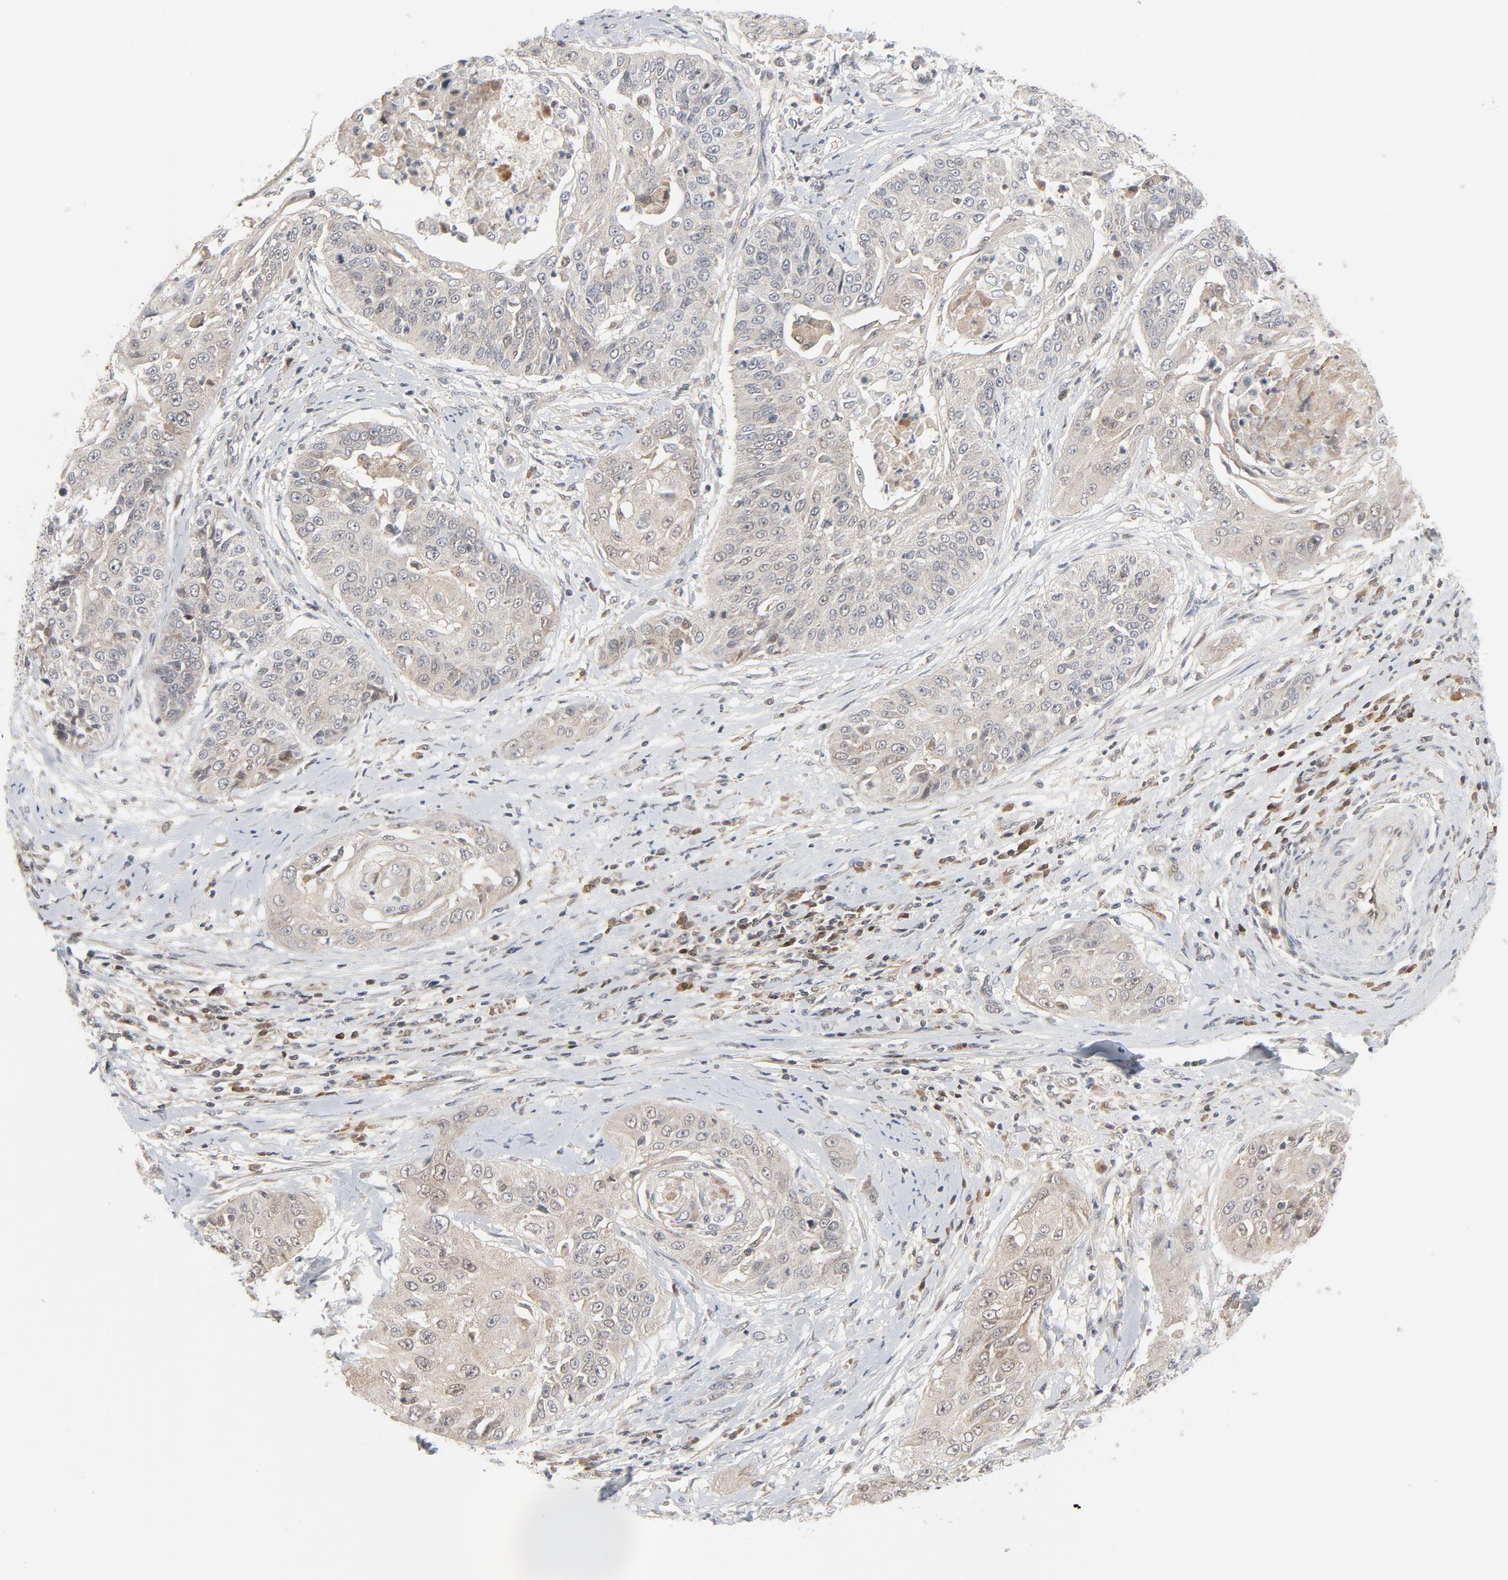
{"staining": {"intensity": "negative", "quantity": "none", "location": "none"}, "tissue": "cervical cancer", "cell_type": "Tumor cells", "image_type": "cancer", "snomed": [{"axis": "morphology", "description": "Squamous cell carcinoma, NOS"}, {"axis": "topography", "description": "Cervix"}], "caption": "High power microscopy micrograph of an immunohistochemistry (IHC) micrograph of cervical cancer, revealing no significant positivity in tumor cells.", "gene": "TRADD", "patient": {"sex": "female", "age": 64}}